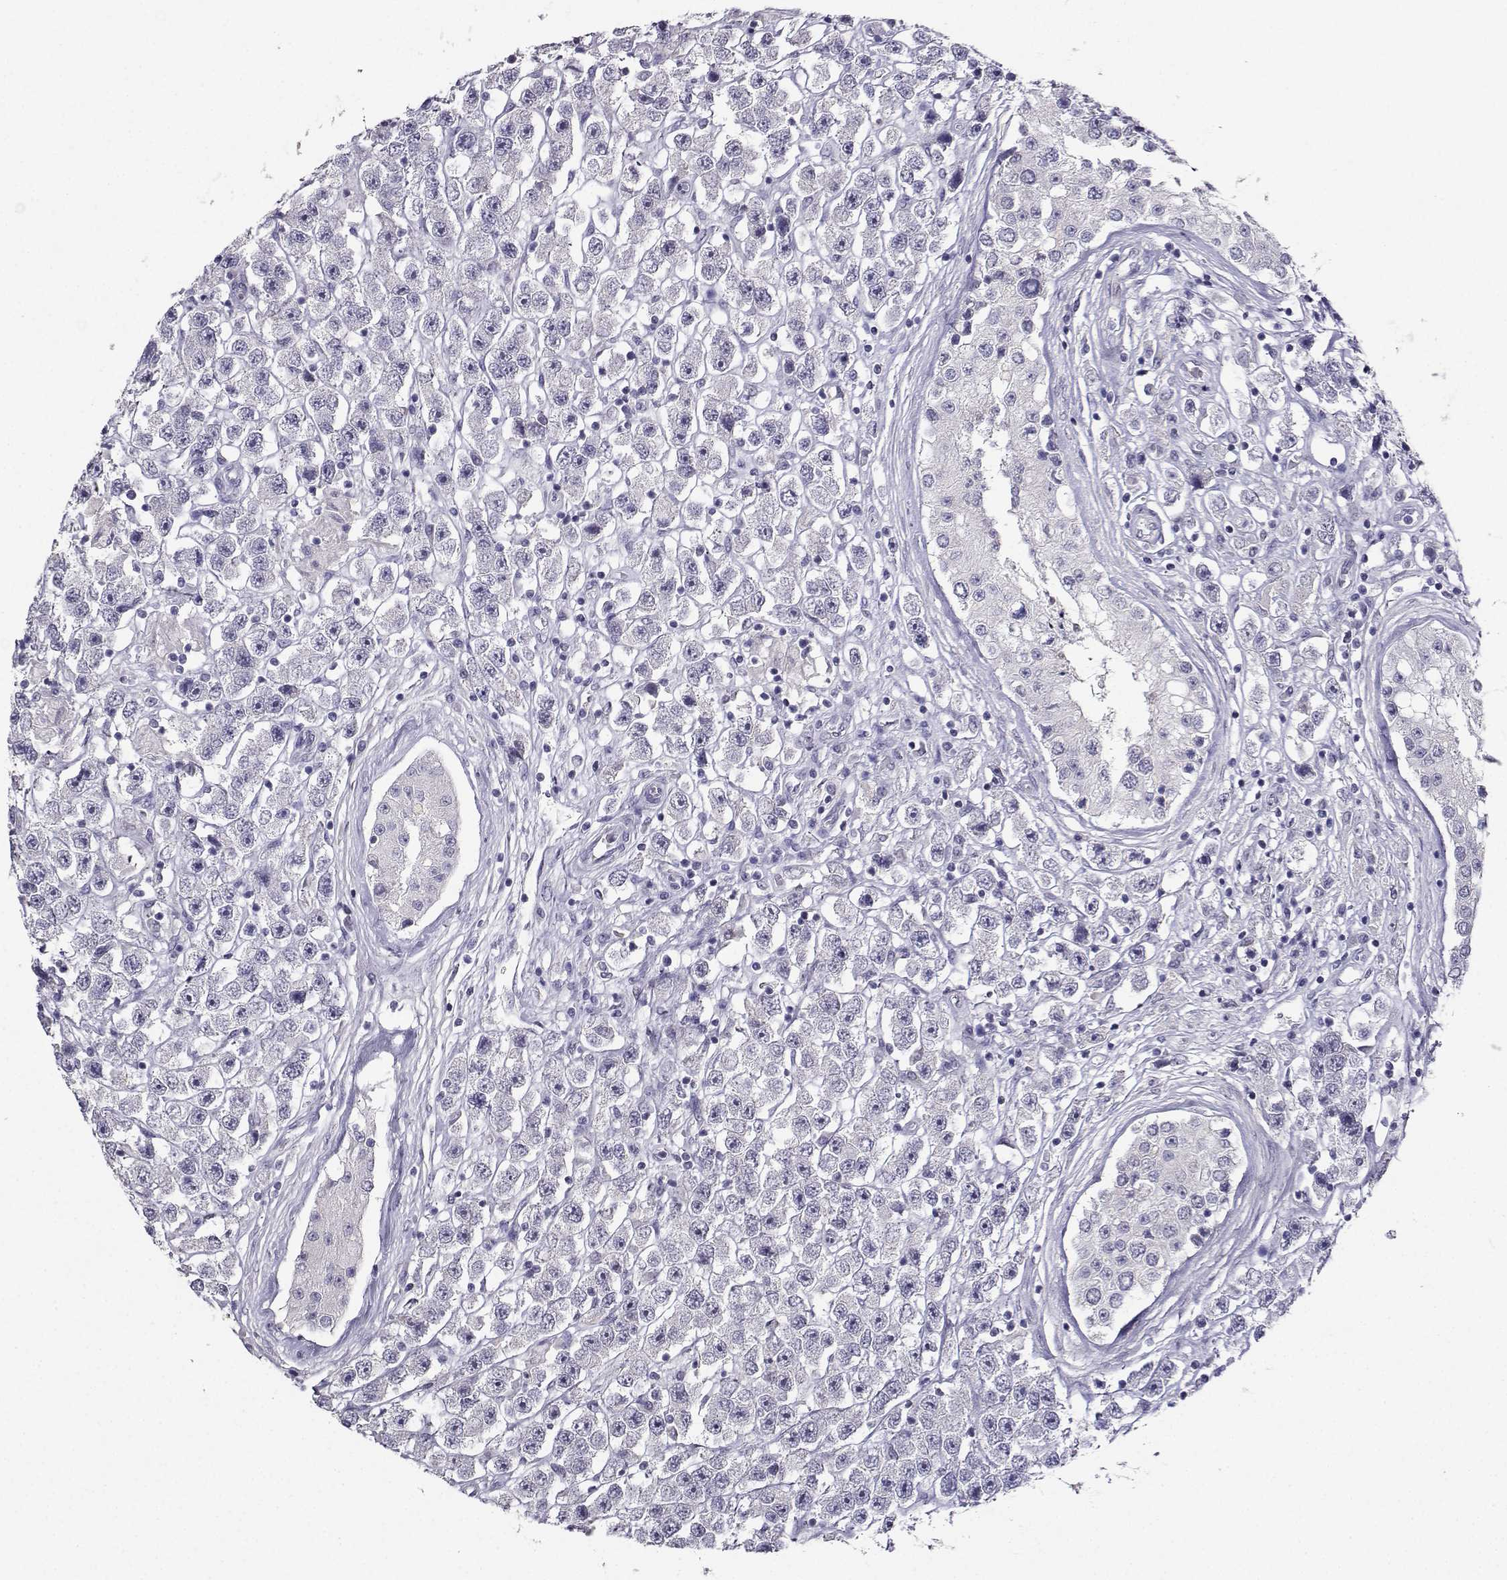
{"staining": {"intensity": "negative", "quantity": "none", "location": "none"}, "tissue": "testis cancer", "cell_type": "Tumor cells", "image_type": "cancer", "snomed": [{"axis": "morphology", "description": "Seminoma, NOS"}, {"axis": "topography", "description": "Testis"}], "caption": "Tumor cells show no significant protein positivity in testis cancer.", "gene": "CARTPT", "patient": {"sex": "male", "age": 45}}